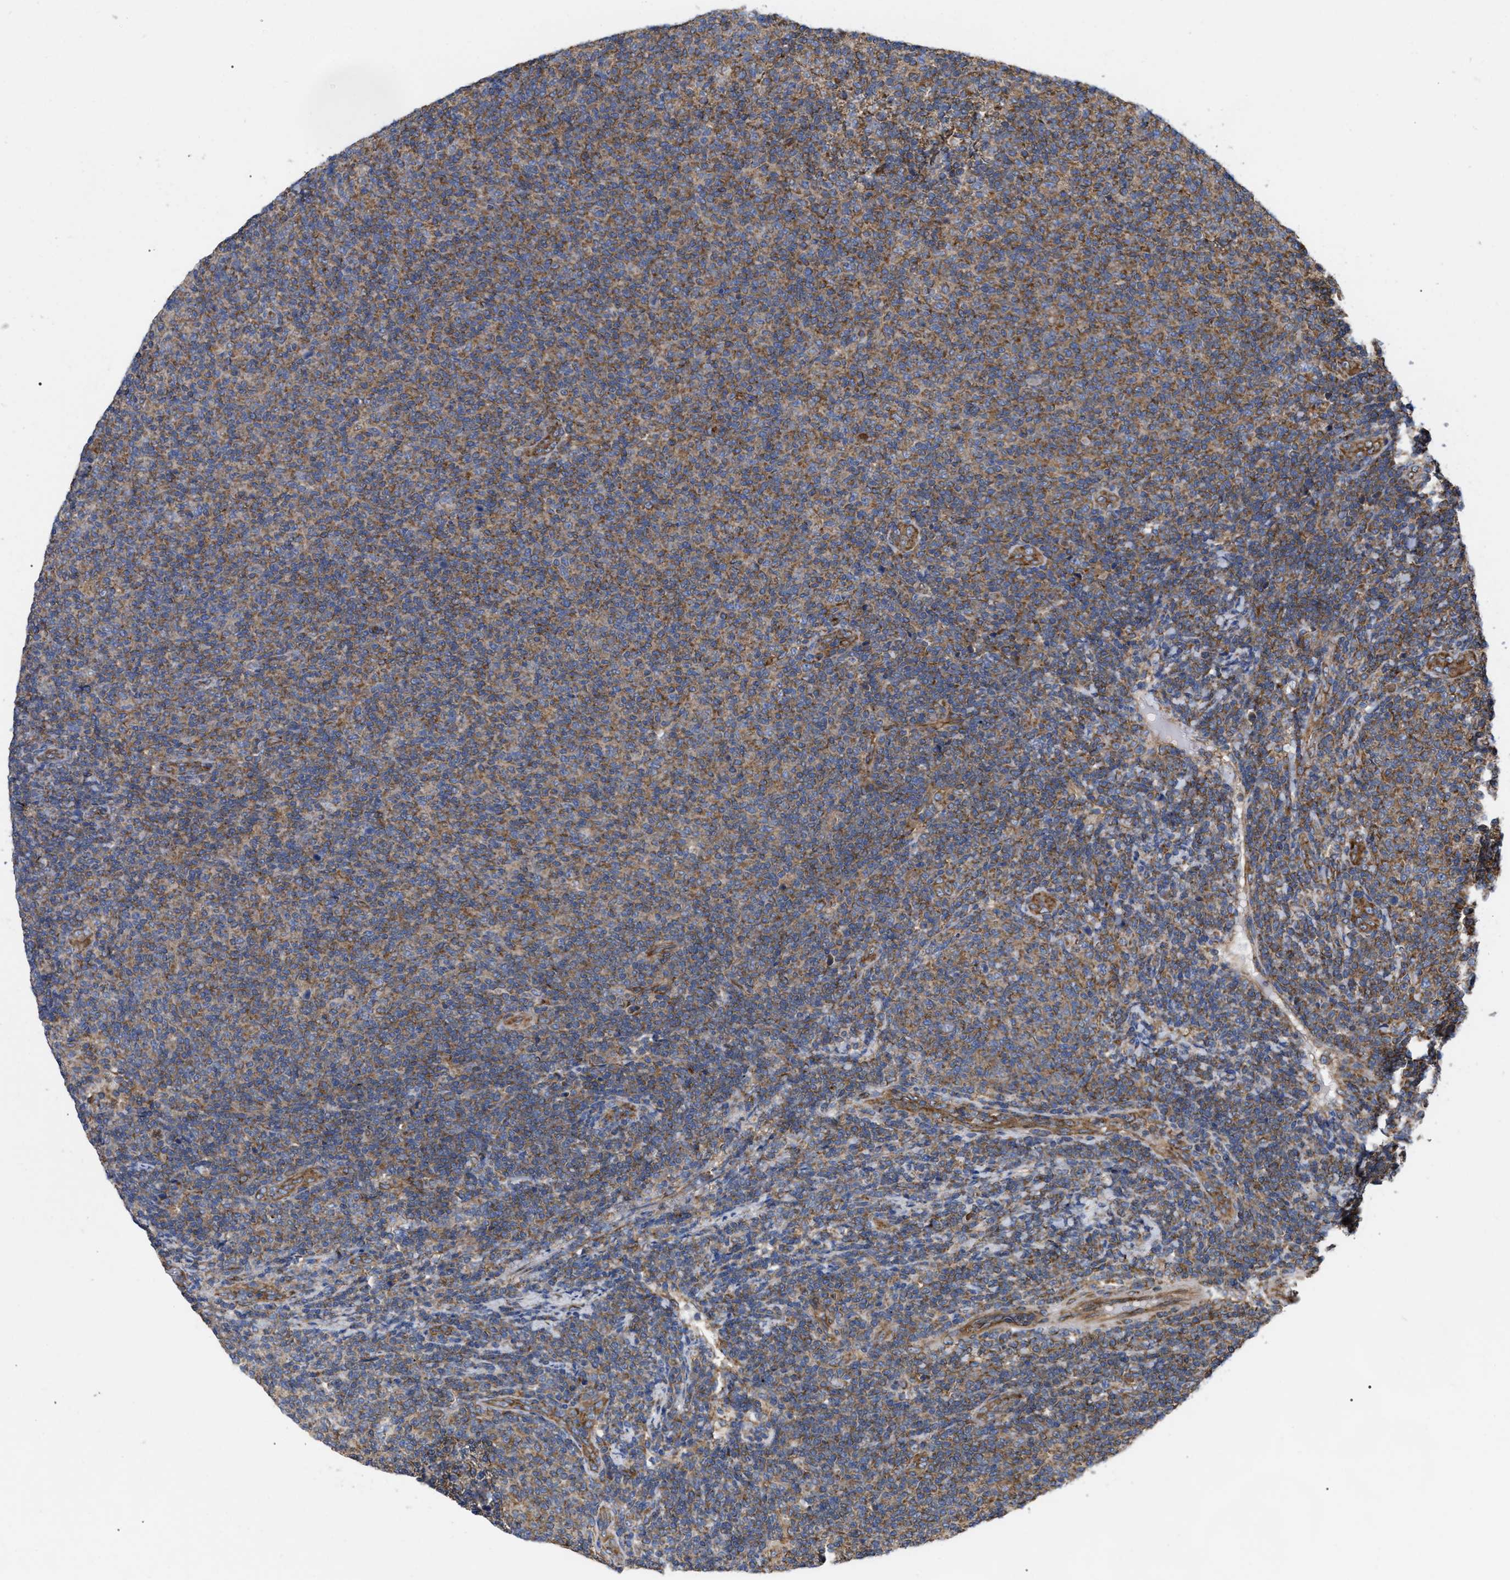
{"staining": {"intensity": "moderate", "quantity": ">75%", "location": "cytoplasmic/membranous"}, "tissue": "lymphoma", "cell_type": "Tumor cells", "image_type": "cancer", "snomed": [{"axis": "morphology", "description": "Malignant lymphoma, non-Hodgkin's type, Low grade"}, {"axis": "topography", "description": "Lymph node"}], "caption": "Brown immunohistochemical staining in human lymphoma exhibits moderate cytoplasmic/membranous staining in approximately >75% of tumor cells.", "gene": "FAM120A", "patient": {"sex": "male", "age": 66}}